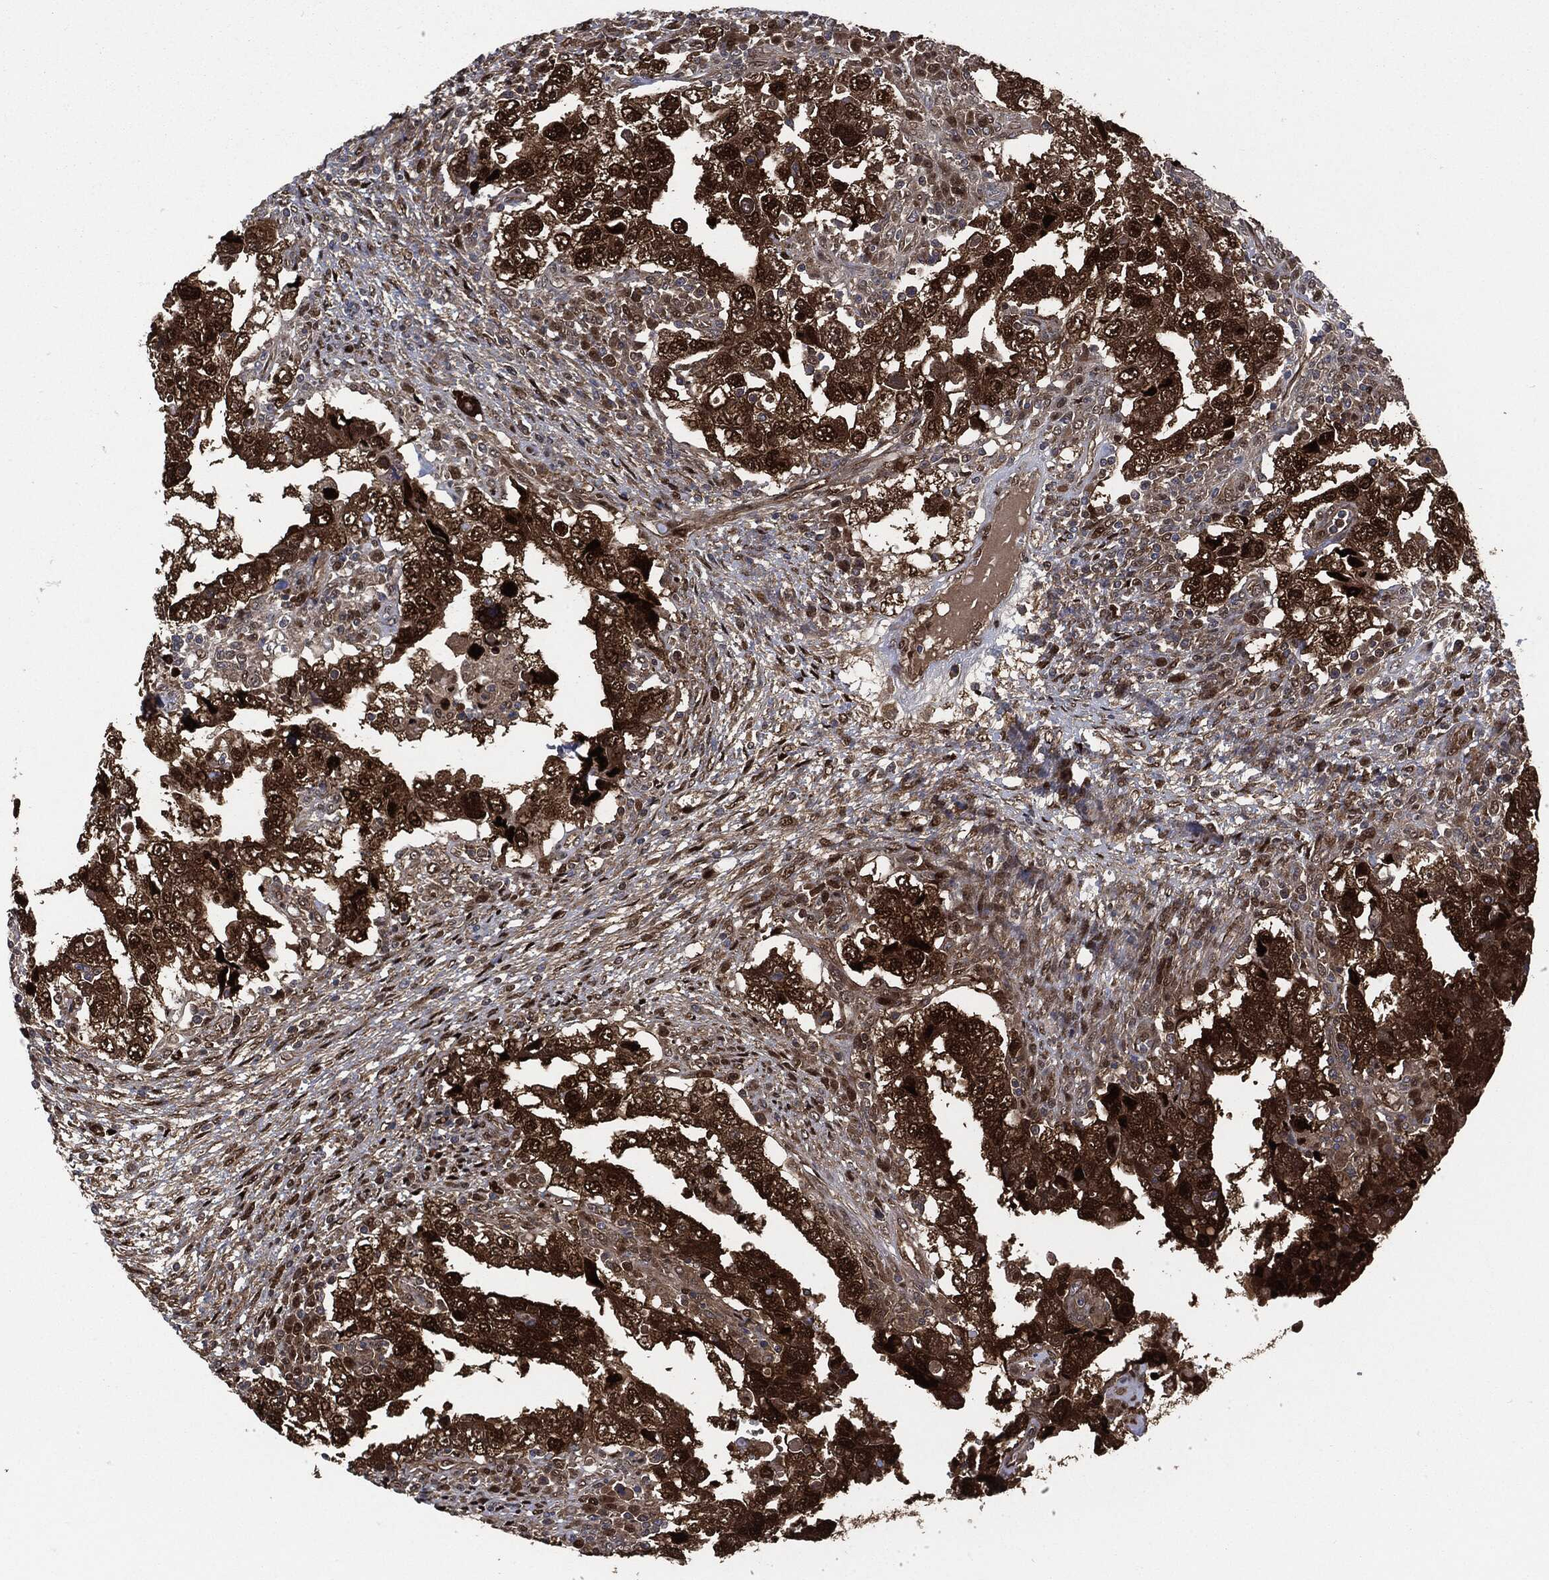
{"staining": {"intensity": "strong", "quantity": ">75%", "location": "cytoplasmic/membranous,nuclear"}, "tissue": "testis cancer", "cell_type": "Tumor cells", "image_type": "cancer", "snomed": [{"axis": "morphology", "description": "Carcinoma, Embryonal, NOS"}, {"axis": "topography", "description": "Testis"}], "caption": "A micrograph of embryonal carcinoma (testis) stained for a protein shows strong cytoplasmic/membranous and nuclear brown staining in tumor cells. (DAB = brown stain, brightfield microscopy at high magnification).", "gene": "DCTN1", "patient": {"sex": "male", "age": 26}}